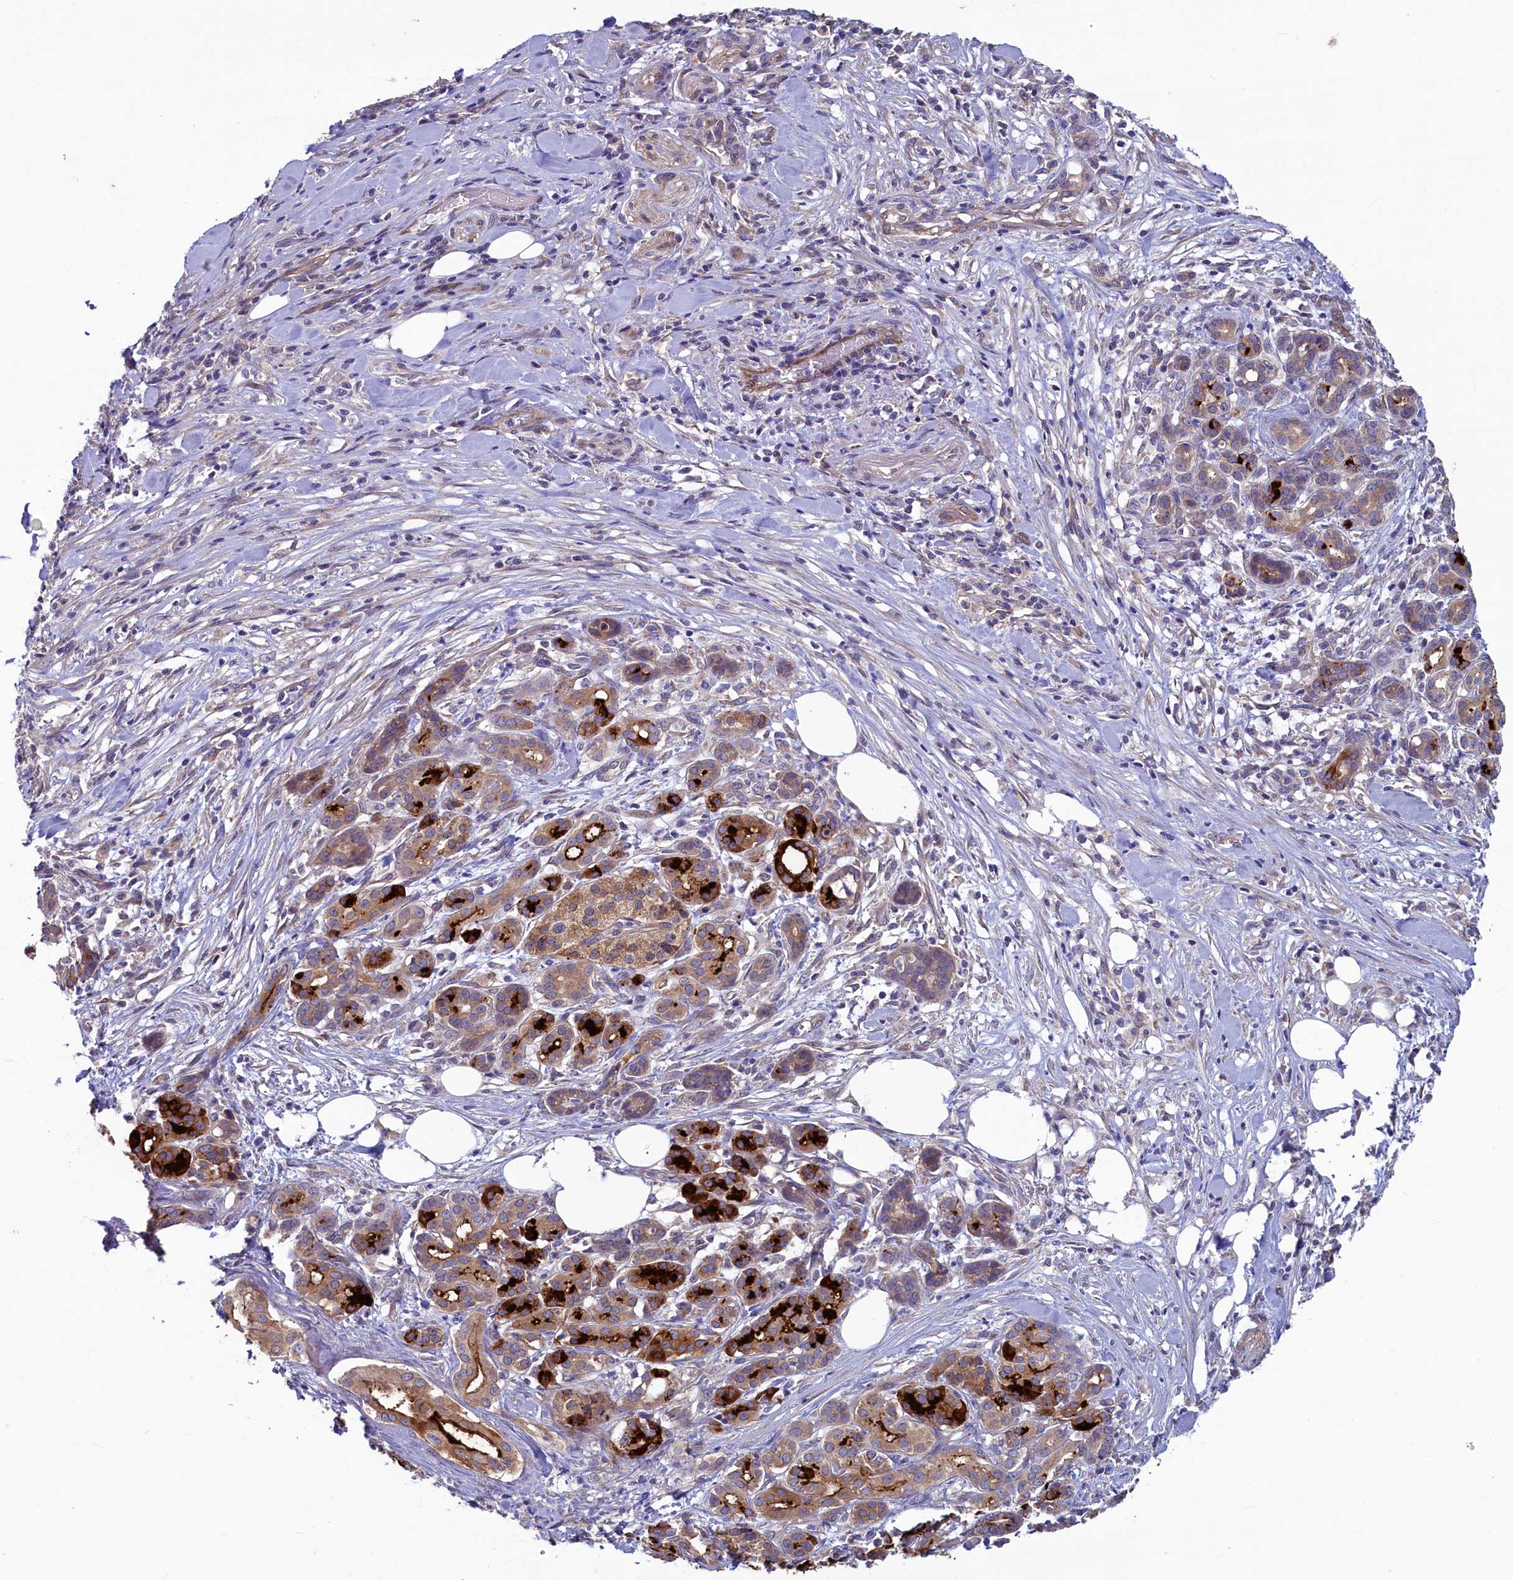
{"staining": {"intensity": "strong", "quantity": "25%-75%", "location": "cytoplasmic/membranous"}, "tissue": "pancreatic cancer", "cell_type": "Tumor cells", "image_type": "cancer", "snomed": [{"axis": "morphology", "description": "Adenocarcinoma, NOS"}, {"axis": "topography", "description": "Pancreas"}], "caption": "Brown immunohistochemical staining in human pancreatic cancer (adenocarcinoma) demonstrates strong cytoplasmic/membranous staining in approximately 25%-75% of tumor cells.", "gene": "SPATA2L", "patient": {"sex": "female", "age": 66}}